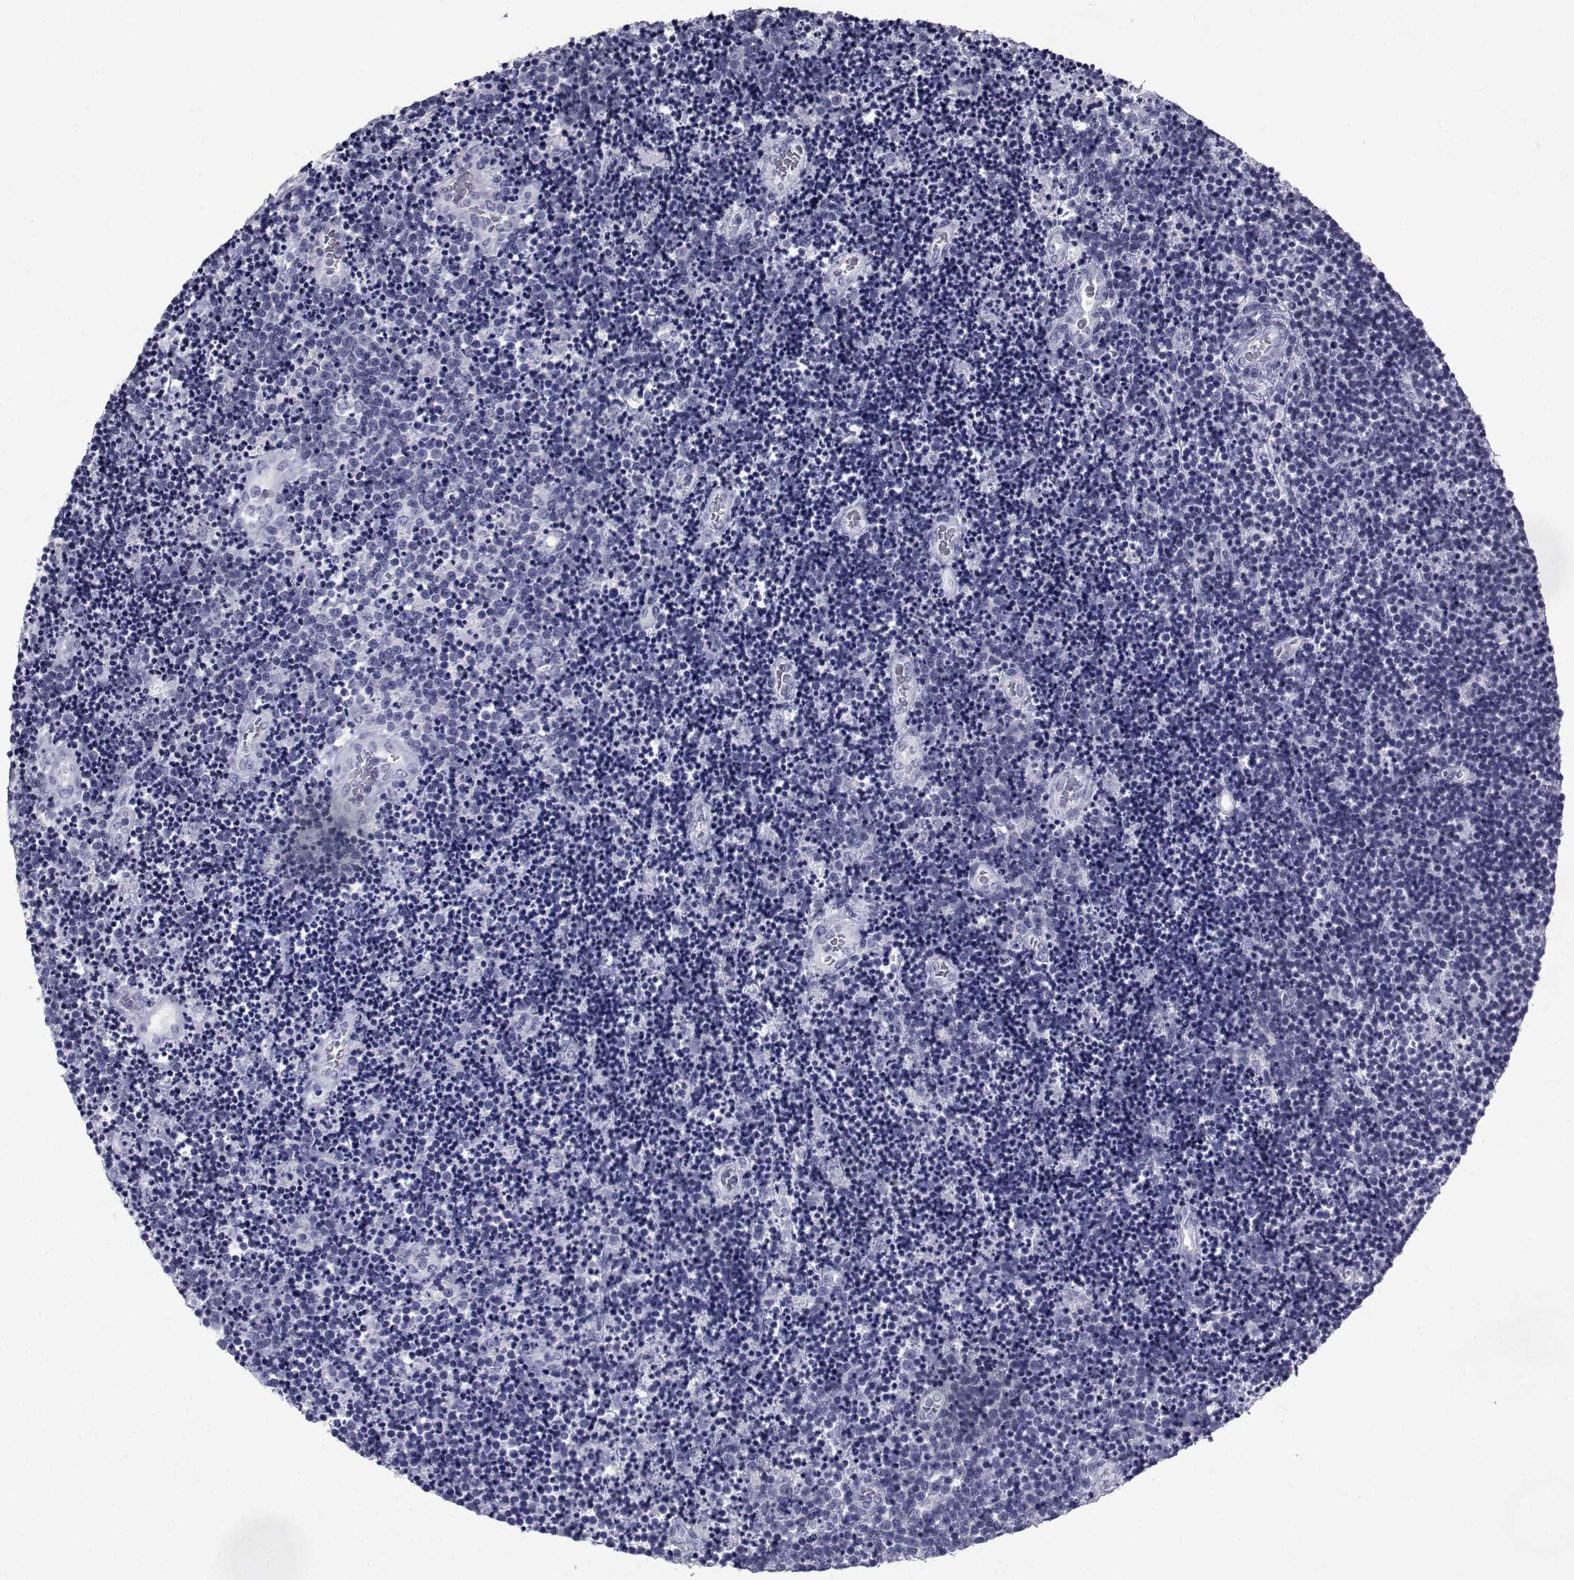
{"staining": {"intensity": "negative", "quantity": "none", "location": "none"}, "tissue": "lymphoma", "cell_type": "Tumor cells", "image_type": "cancer", "snomed": [{"axis": "morphology", "description": "Malignant lymphoma, non-Hodgkin's type, Low grade"}, {"axis": "topography", "description": "Brain"}], "caption": "This is a micrograph of immunohistochemistry (IHC) staining of low-grade malignant lymphoma, non-Hodgkin's type, which shows no staining in tumor cells.", "gene": "PDE6H", "patient": {"sex": "female", "age": 66}}